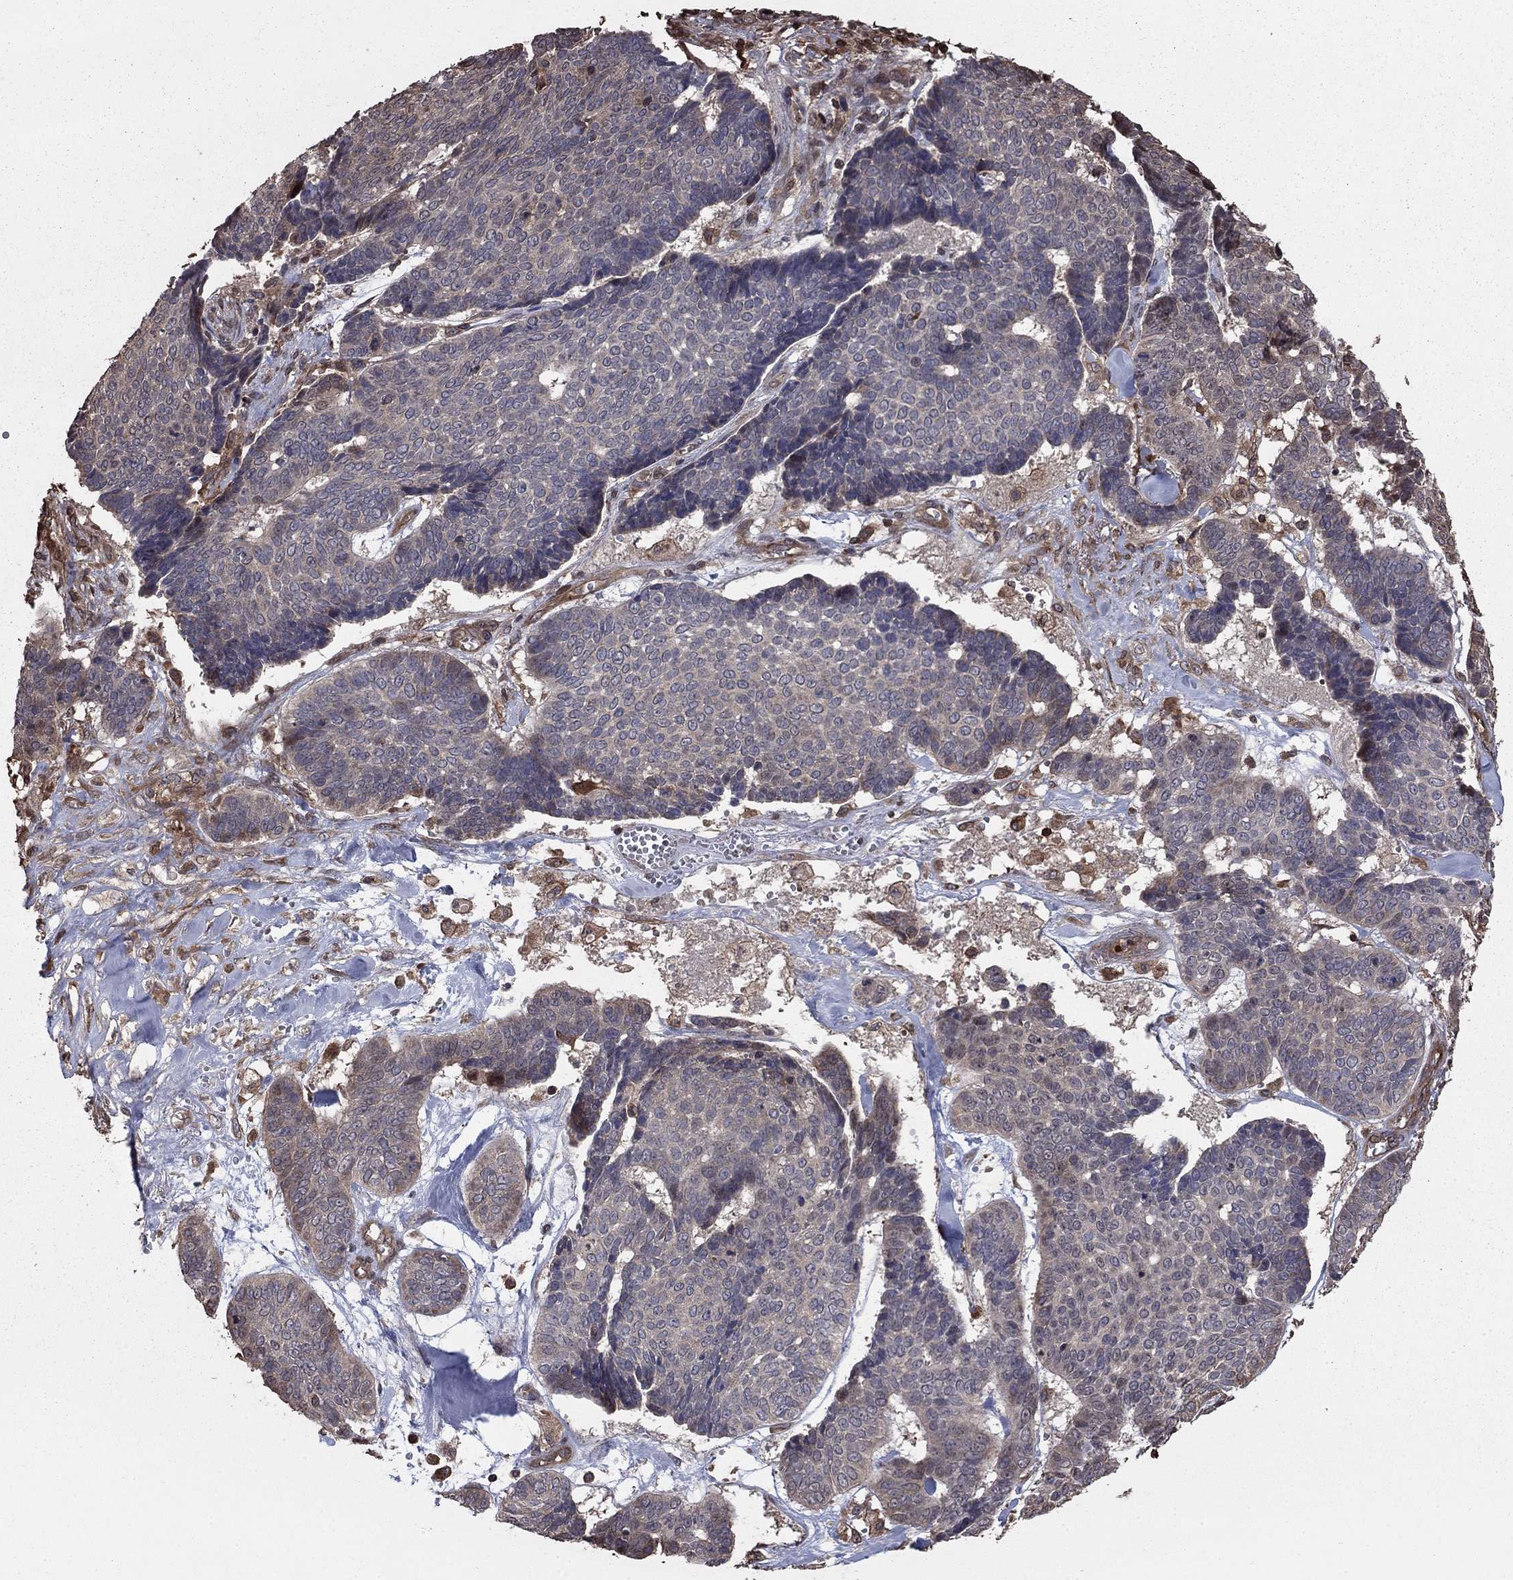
{"staining": {"intensity": "negative", "quantity": "none", "location": "none"}, "tissue": "skin cancer", "cell_type": "Tumor cells", "image_type": "cancer", "snomed": [{"axis": "morphology", "description": "Basal cell carcinoma"}, {"axis": "topography", "description": "Skin"}], "caption": "IHC of skin cancer shows no staining in tumor cells. (DAB (3,3'-diaminobenzidine) immunohistochemistry (IHC) visualized using brightfield microscopy, high magnification).", "gene": "GYG1", "patient": {"sex": "male", "age": 86}}